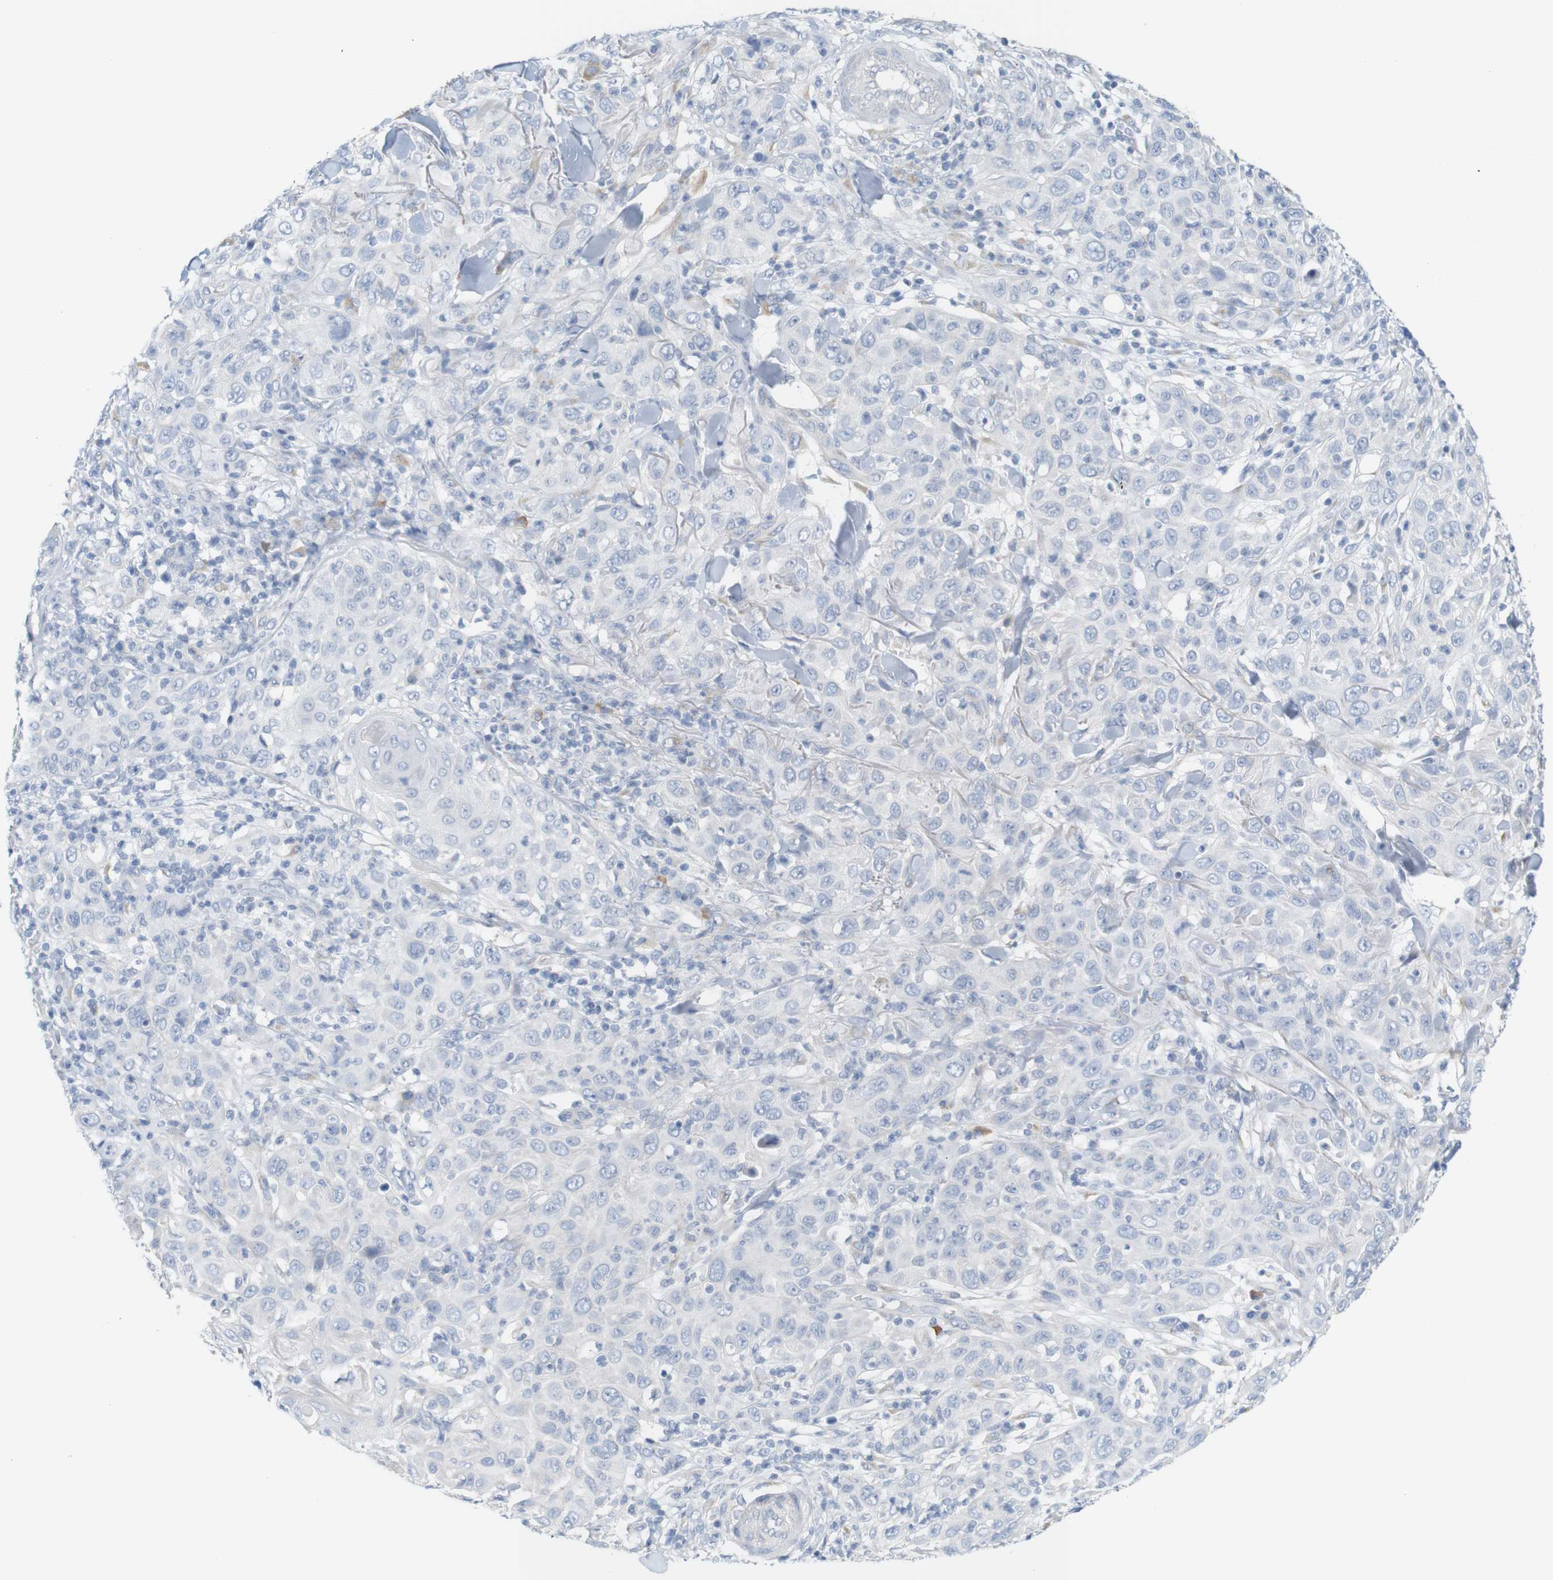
{"staining": {"intensity": "negative", "quantity": "none", "location": "none"}, "tissue": "skin cancer", "cell_type": "Tumor cells", "image_type": "cancer", "snomed": [{"axis": "morphology", "description": "Squamous cell carcinoma, NOS"}, {"axis": "topography", "description": "Skin"}], "caption": "Micrograph shows no significant protein positivity in tumor cells of squamous cell carcinoma (skin). (Stains: DAB immunohistochemistry with hematoxylin counter stain, Microscopy: brightfield microscopy at high magnification).", "gene": "RGS9", "patient": {"sex": "female", "age": 88}}